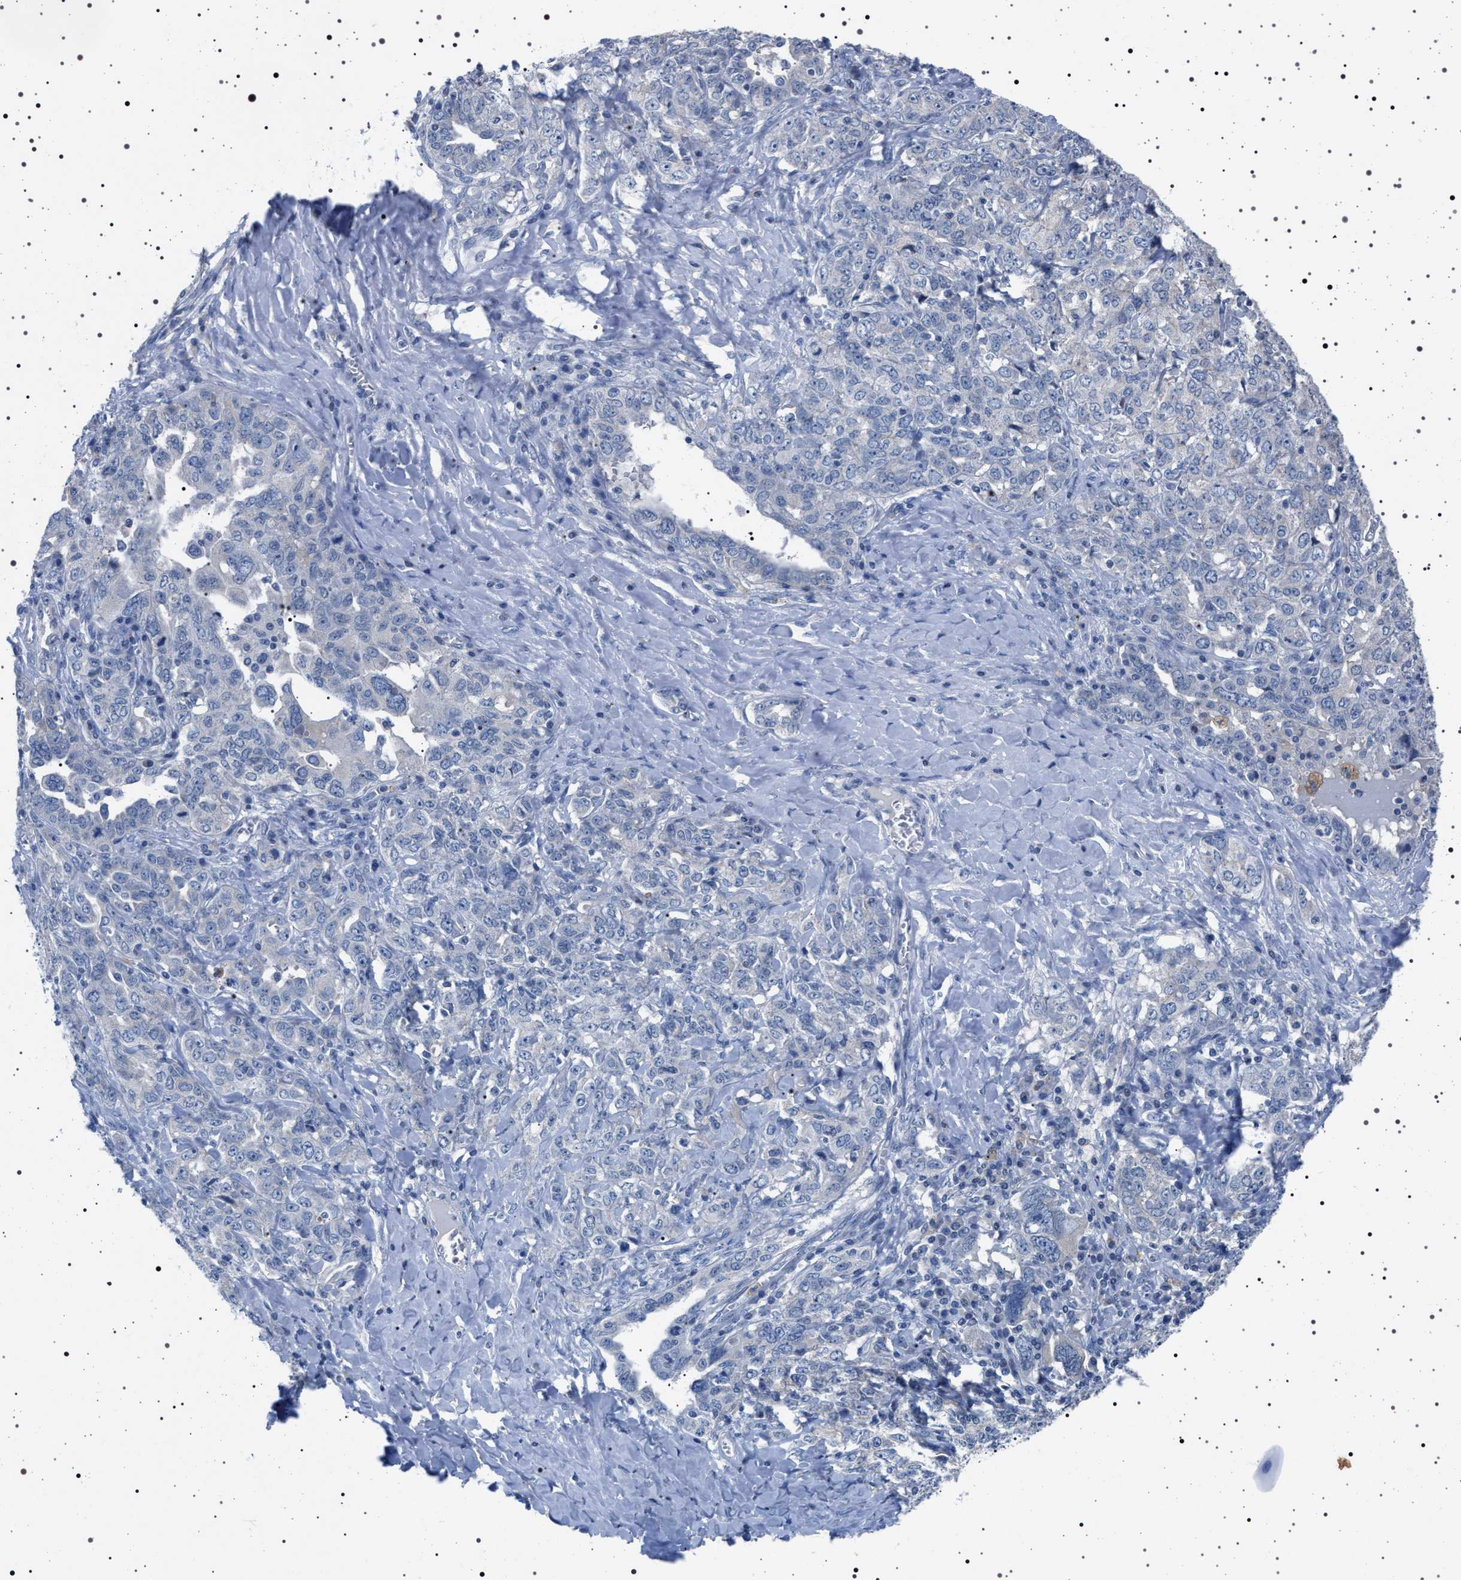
{"staining": {"intensity": "negative", "quantity": "none", "location": "none"}, "tissue": "ovarian cancer", "cell_type": "Tumor cells", "image_type": "cancer", "snomed": [{"axis": "morphology", "description": "Carcinoma, endometroid"}, {"axis": "topography", "description": "Ovary"}], "caption": "Immunohistochemistry (IHC) of ovarian cancer (endometroid carcinoma) exhibits no staining in tumor cells. The staining was performed using DAB to visualize the protein expression in brown, while the nuclei were stained in blue with hematoxylin (Magnification: 20x).", "gene": "NAT9", "patient": {"sex": "female", "age": 62}}